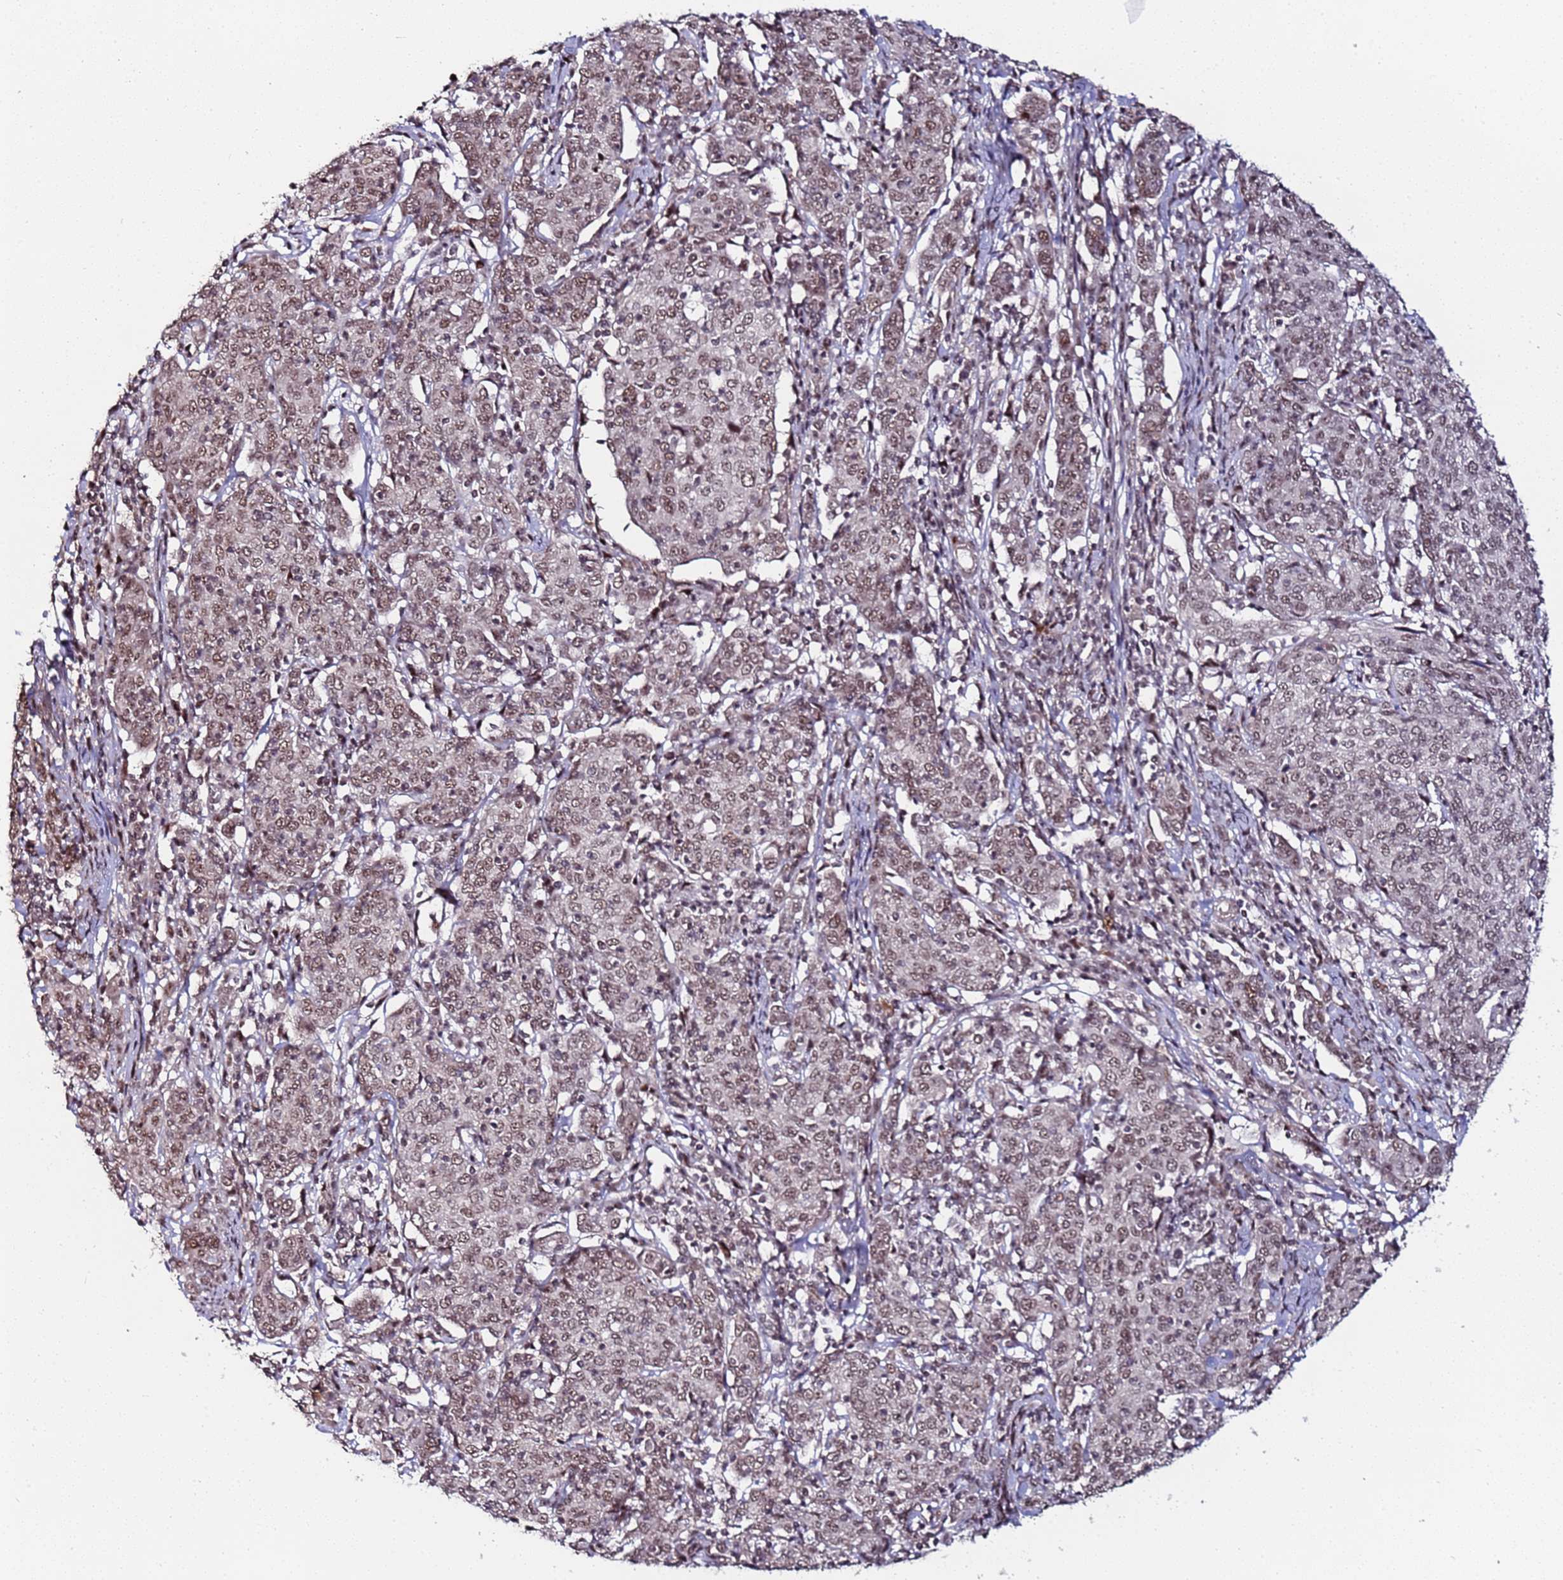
{"staining": {"intensity": "moderate", "quantity": ">75%", "location": "nuclear"}, "tissue": "cervical cancer", "cell_type": "Tumor cells", "image_type": "cancer", "snomed": [{"axis": "morphology", "description": "Squamous cell carcinoma, NOS"}, {"axis": "topography", "description": "Cervix"}], "caption": "Immunohistochemistry (IHC) staining of squamous cell carcinoma (cervical), which exhibits medium levels of moderate nuclear expression in approximately >75% of tumor cells indicating moderate nuclear protein expression. The staining was performed using DAB (3,3'-diaminobenzidine) (brown) for protein detection and nuclei were counterstained in hematoxylin (blue).", "gene": "PPM1H", "patient": {"sex": "female", "age": 67}}